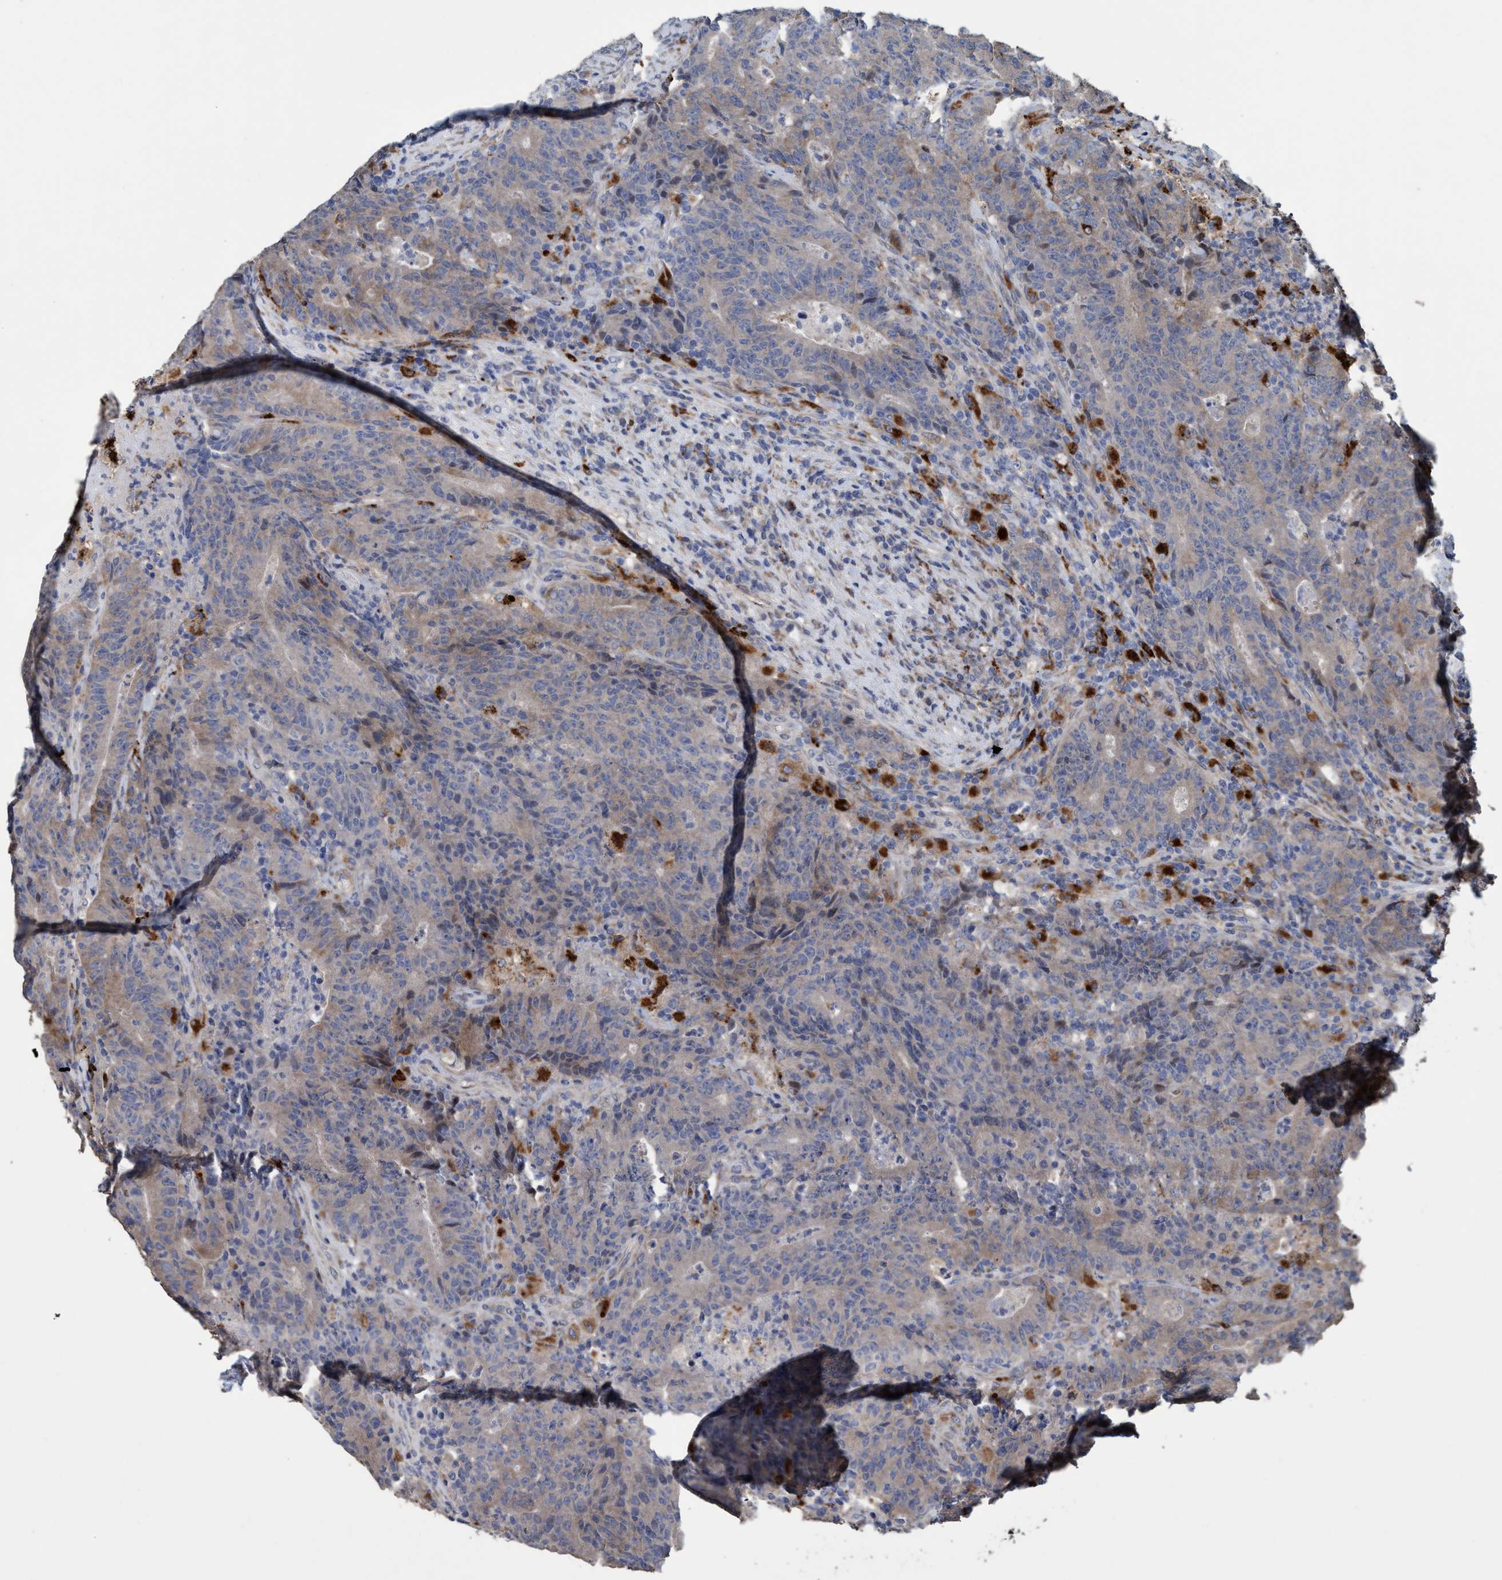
{"staining": {"intensity": "weak", "quantity": "25%-75%", "location": "cytoplasmic/membranous"}, "tissue": "colorectal cancer", "cell_type": "Tumor cells", "image_type": "cancer", "snomed": [{"axis": "morphology", "description": "Normal tissue, NOS"}, {"axis": "morphology", "description": "Adenocarcinoma, NOS"}, {"axis": "topography", "description": "Colon"}], "caption": "An IHC image of tumor tissue is shown. Protein staining in brown highlights weak cytoplasmic/membranous positivity in adenocarcinoma (colorectal) within tumor cells.", "gene": "BBS9", "patient": {"sex": "female", "age": 75}}